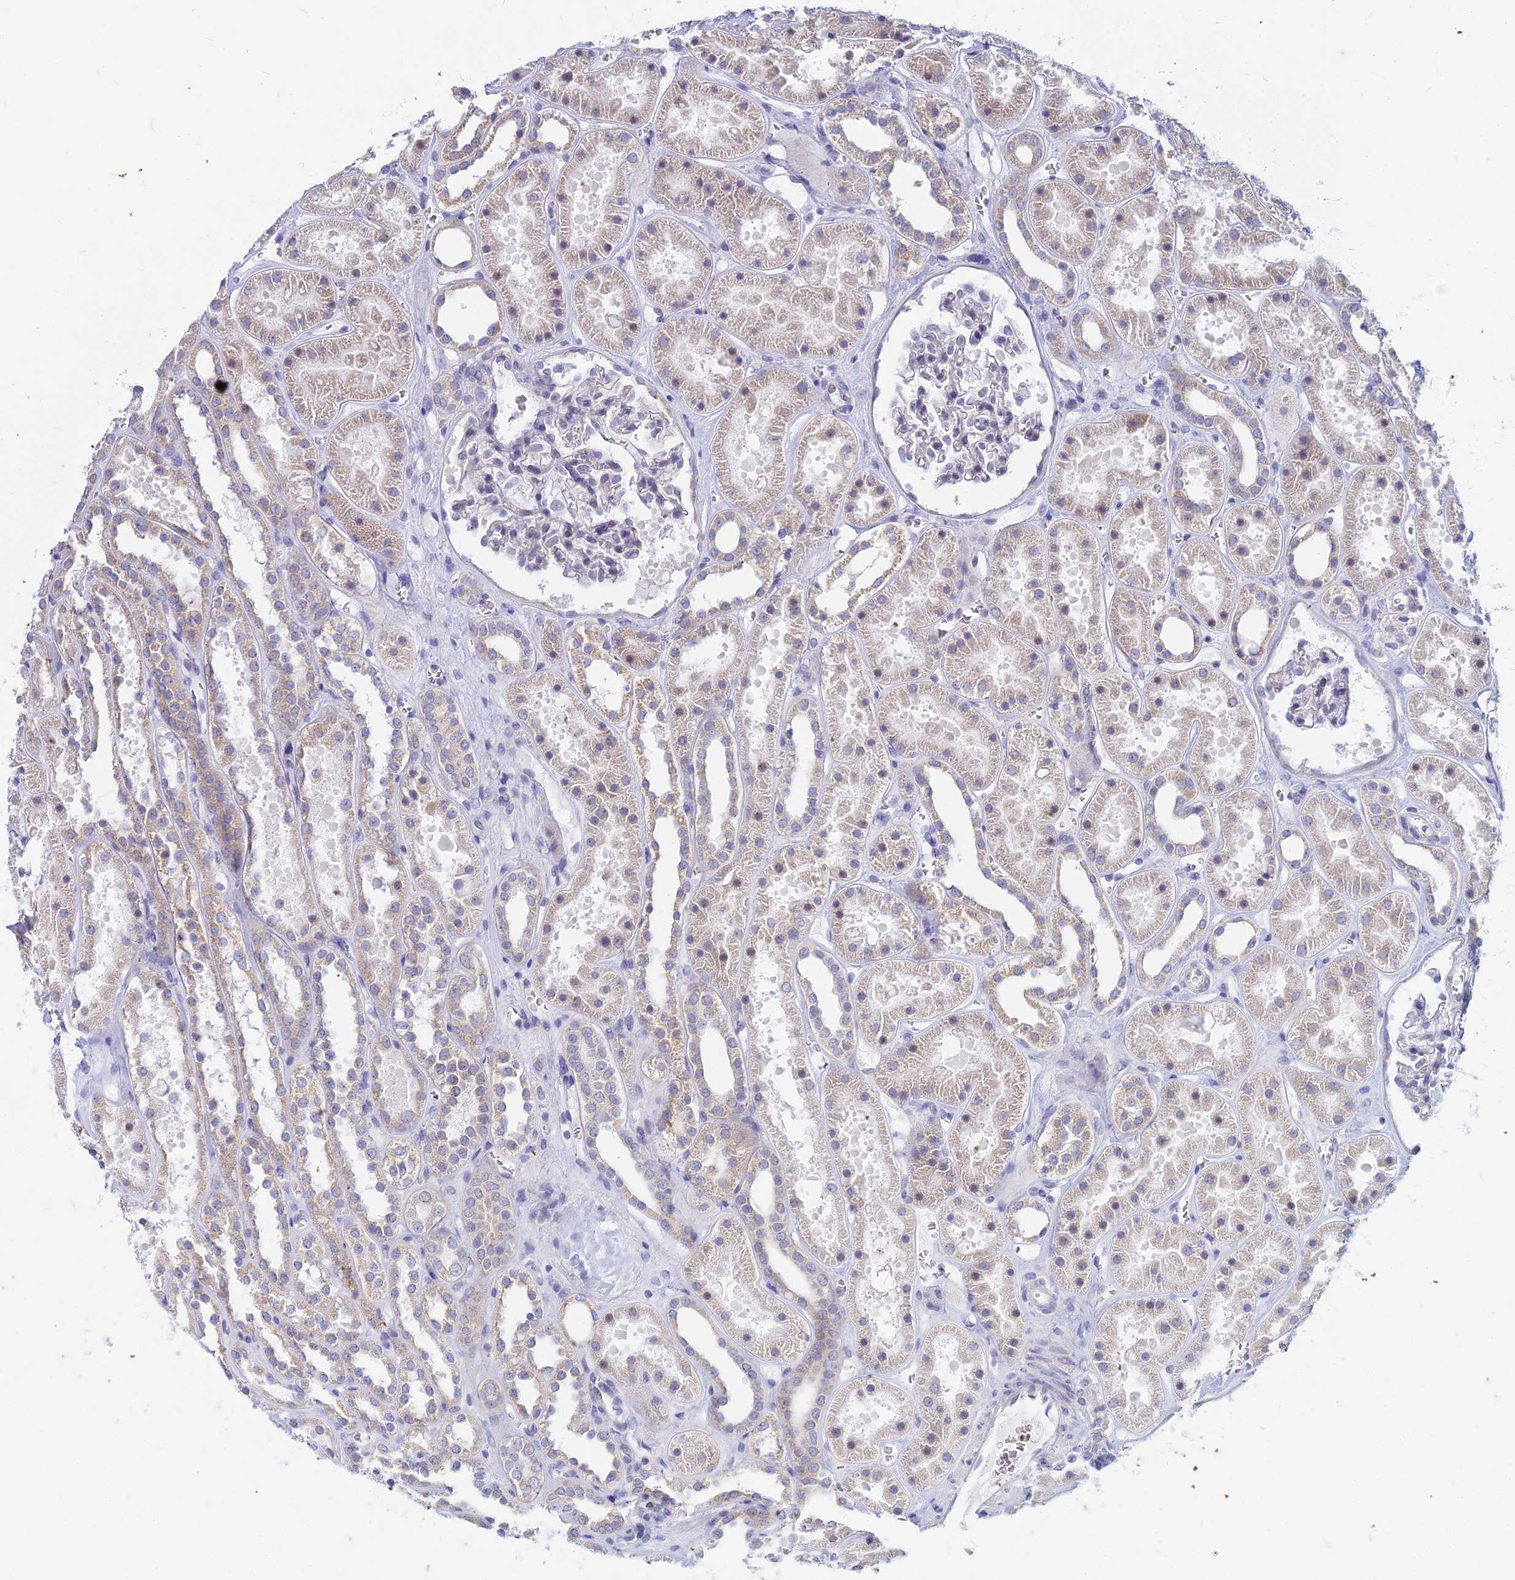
{"staining": {"intensity": "negative", "quantity": "none", "location": "none"}, "tissue": "kidney", "cell_type": "Cells in glomeruli", "image_type": "normal", "snomed": [{"axis": "morphology", "description": "Normal tissue, NOS"}, {"axis": "topography", "description": "Kidney"}], "caption": "IHC micrograph of benign kidney stained for a protein (brown), which shows no expression in cells in glomeruli. (Brightfield microscopy of DAB immunohistochemistry at high magnification).", "gene": "EEF2KMT", "patient": {"sex": "female", "age": 41}}